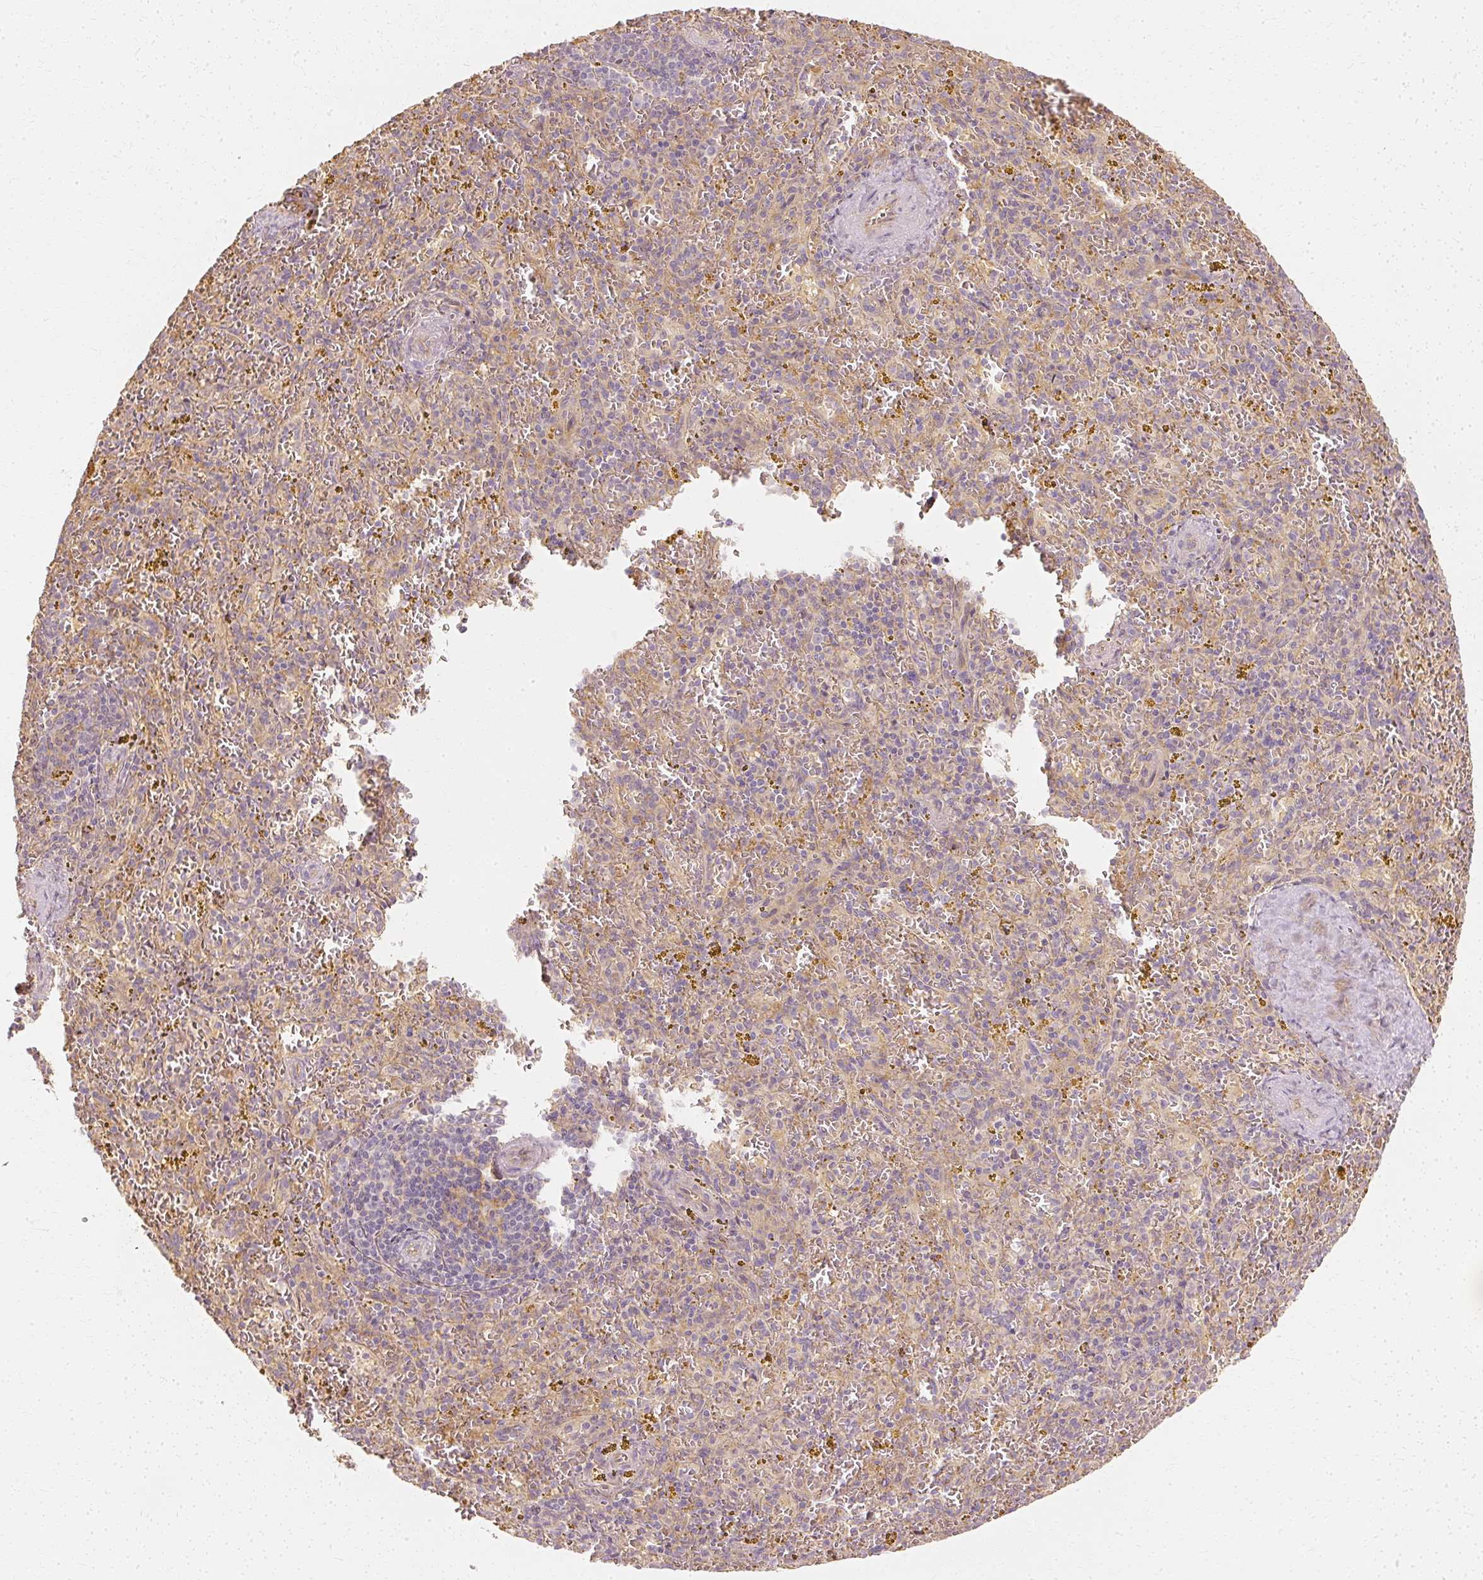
{"staining": {"intensity": "negative", "quantity": "none", "location": "none"}, "tissue": "spleen", "cell_type": "Cells in red pulp", "image_type": "normal", "snomed": [{"axis": "morphology", "description": "Normal tissue, NOS"}, {"axis": "topography", "description": "Spleen"}], "caption": "IHC of benign human spleen demonstrates no positivity in cells in red pulp. The staining was performed using DAB to visualize the protein expression in brown, while the nuclei were stained in blue with hematoxylin (Magnification: 20x).", "gene": "GNAQ", "patient": {"sex": "male", "age": 57}}